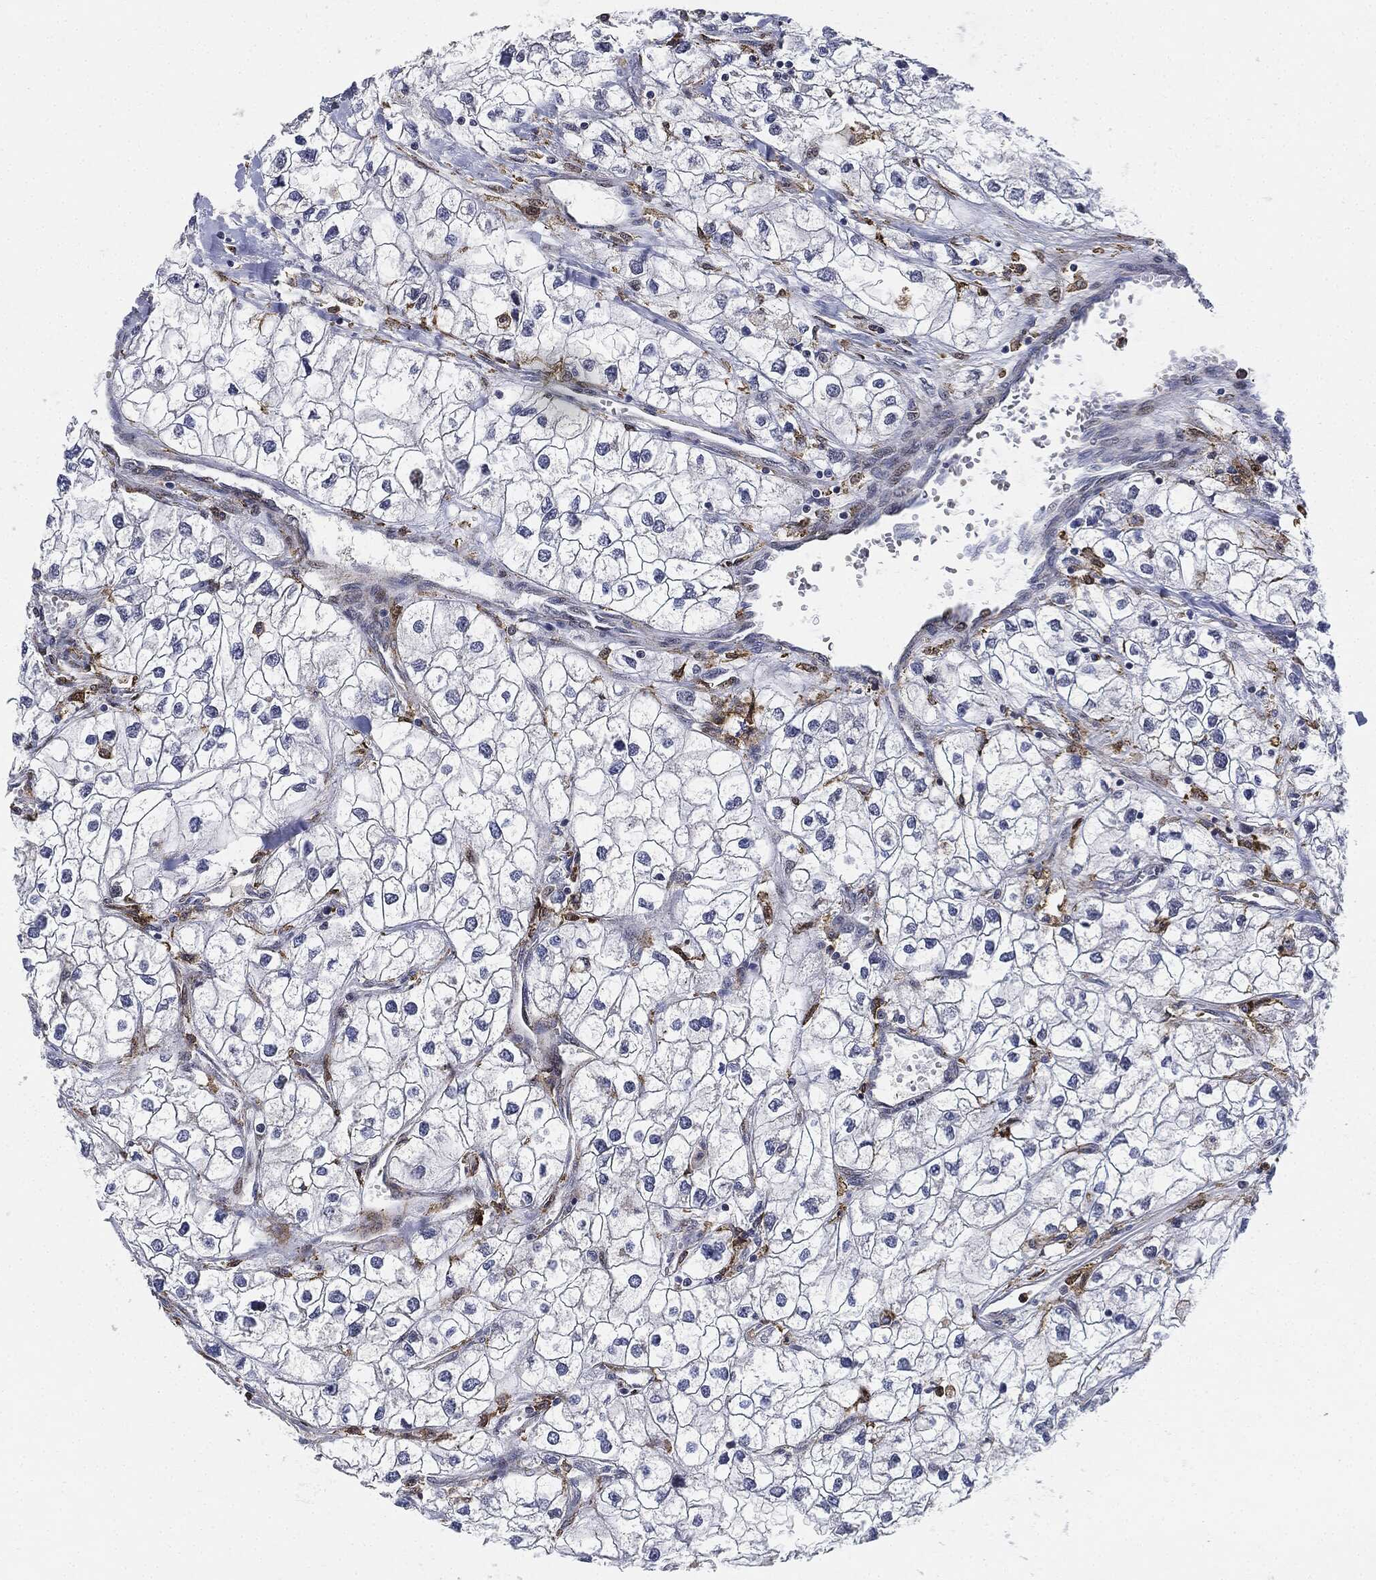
{"staining": {"intensity": "negative", "quantity": "none", "location": "none"}, "tissue": "renal cancer", "cell_type": "Tumor cells", "image_type": "cancer", "snomed": [{"axis": "morphology", "description": "Adenocarcinoma, NOS"}, {"axis": "topography", "description": "Kidney"}], "caption": "Renal adenocarcinoma stained for a protein using immunohistochemistry displays no staining tumor cells.", "gene": "NANOS3", "patient": {"sex": "male", "age": 59}}